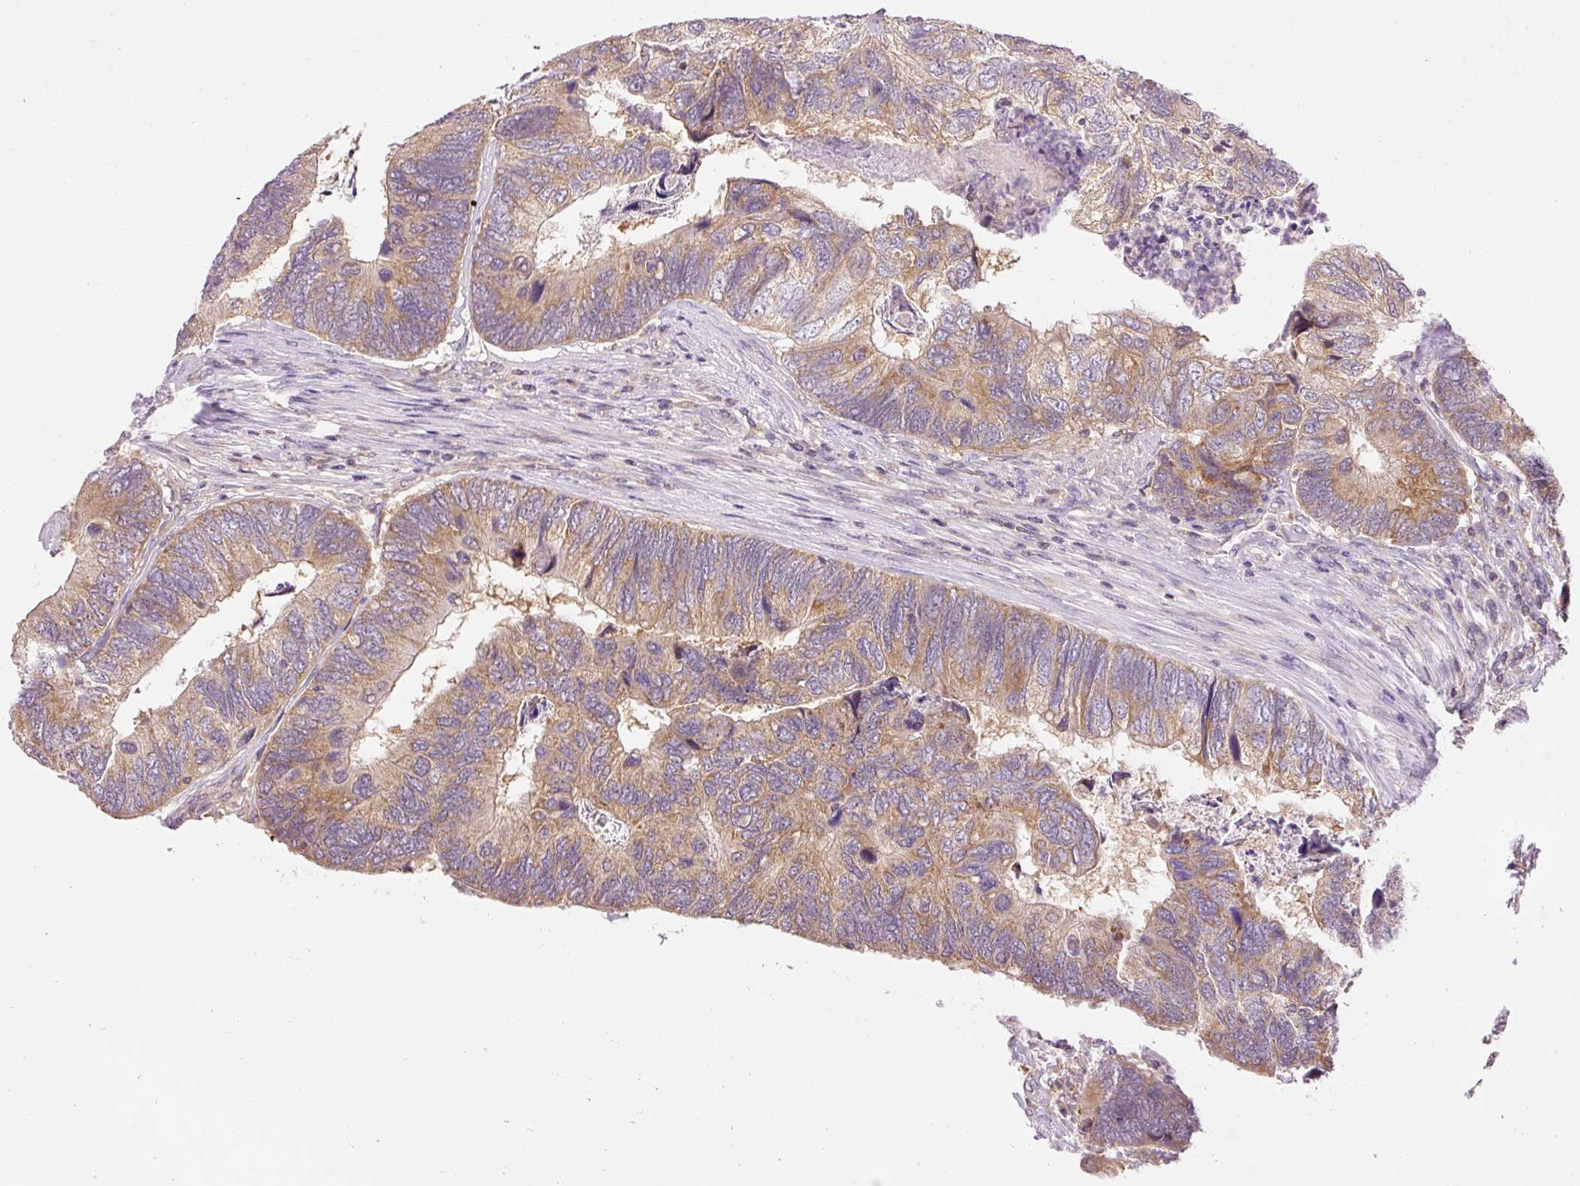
{"staining": {"intensity": "moderate", "quantity": ">75%", "location": "cytoplasmic/membranous"}, "tissue": "colorectal cancer", "cell_type": "Tumor cells", "image_type": "cancer", "snomed": [{"axis": "morphology", "description": "Adenocarcinoma, NOS"}, {"axis": "topography", "description": "Colon"}], "caption": "Protein expression by IHC exhibits moderate cytoplasmic/membranous expression in approximately >75% of tumor cells in colorectal adenocarcinoma. The staining was performed using DAB (3,3'-diaminobenzidine), with brown indicating positive protein expression. Nuclei are stained blue with hematoxylin.", "gene": "IMMT", "patient": {"sex": "female", "age": 67}}